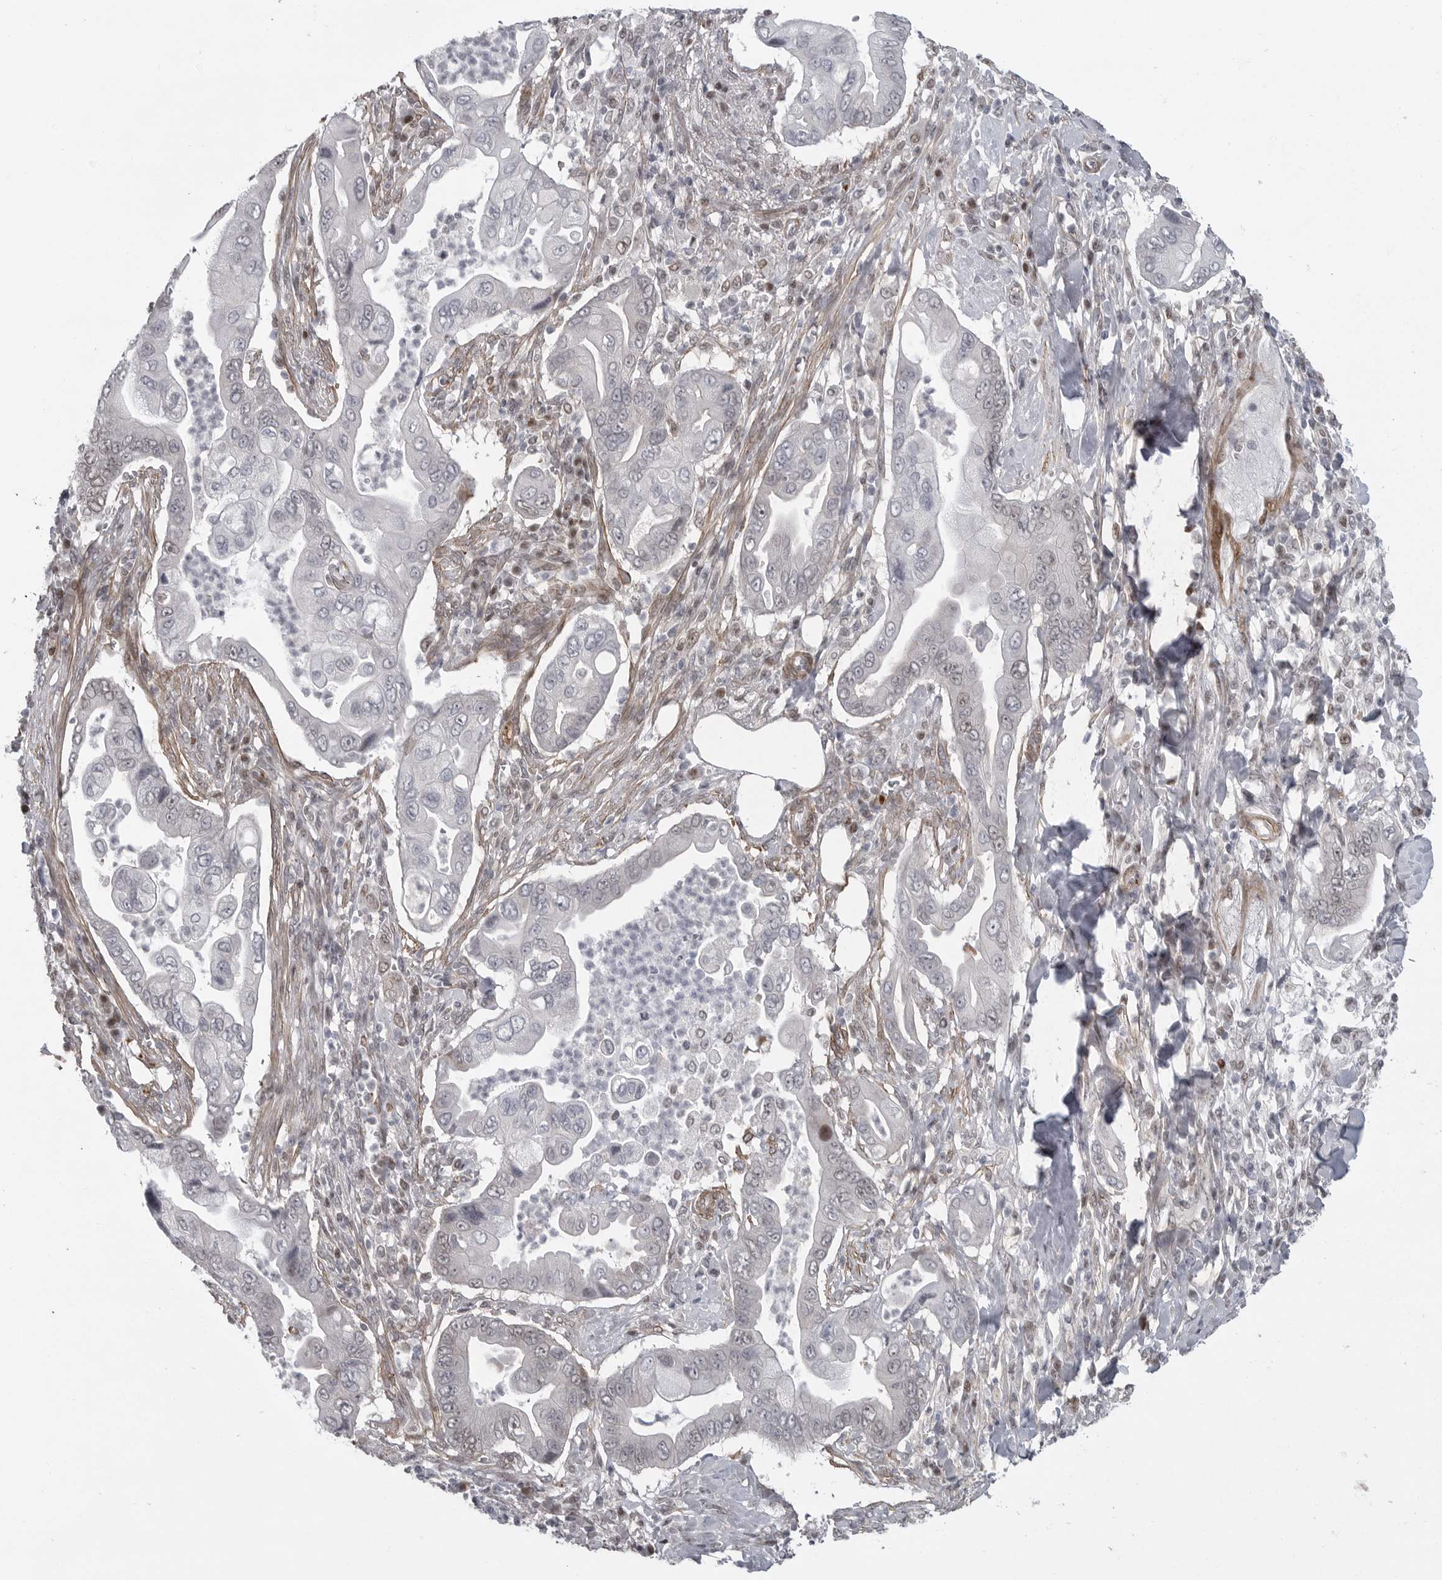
{"staining": {"intensity": "negative", "quantity": "none", "location": "none"}, "tissue": "pancreatic cancer", "cell_type": "Tumor cells", "image_type": "cancer", "snomed": [{"axis": "morphology", "description": "Adenocarcinoma, NOS"}, {"axis": "topography", "description": "Pancreas"}], "caption": "Tumor cells show no significant protein staining in pancreatic adenocarcinoma.", "gene": "HMGN3", "patient": {"sex": "male", "age": 78}}